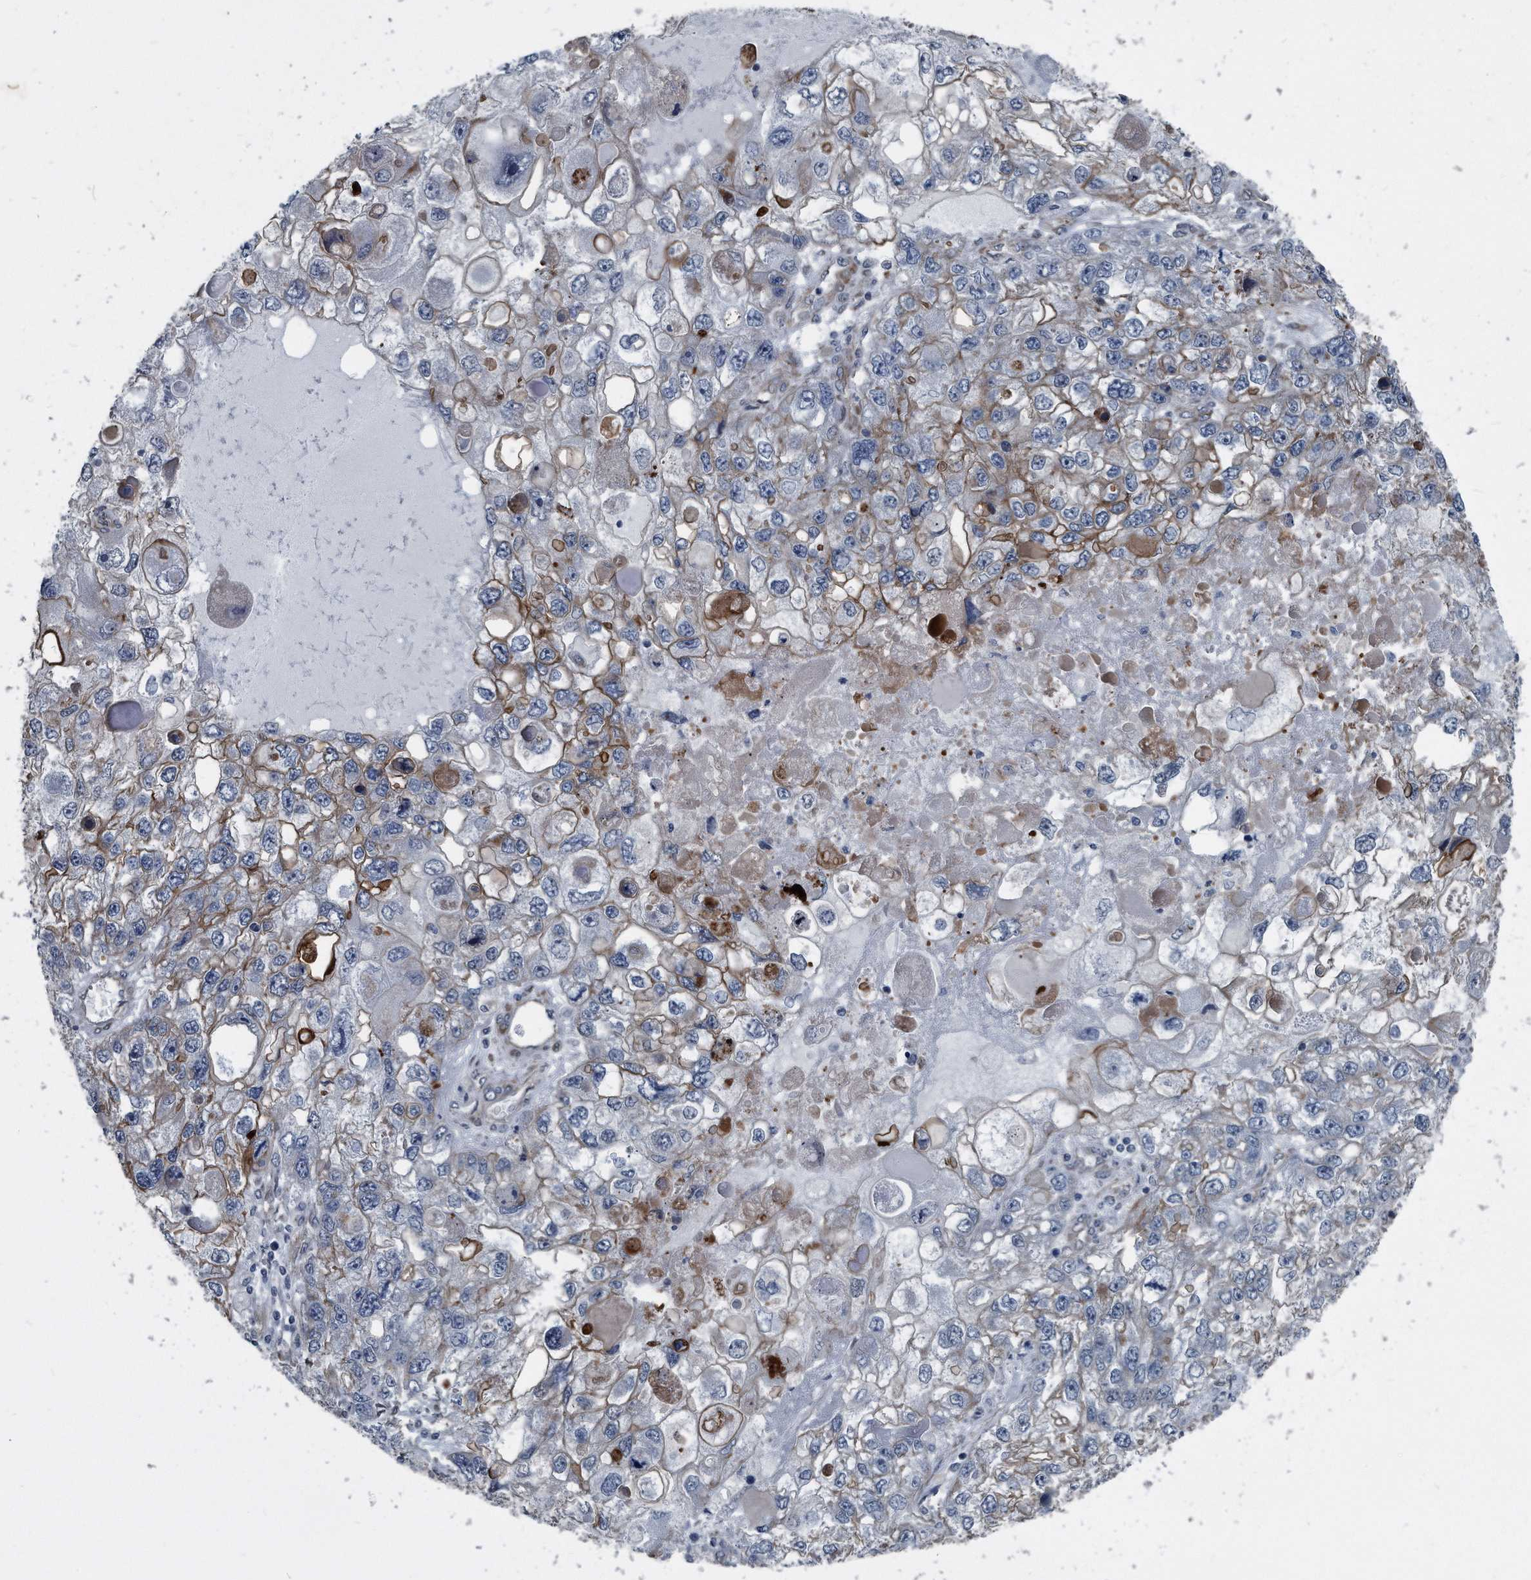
{"staining": {"intensity": "moderate", "quantity": "25%-75%", "location": "cytoplasmic/membranous"}, "tissue": "endometrial cancer", "cell_type": "Tumor cells", "image_type": "cancer", "snomed": [{"axis": "morphology", "description": "Adenocarcinoma, NOS"}, {"axis": "topography", "description": "Endometrium"}], "caption": "IHC of adenocarcinoma (endometrial) demonstrates medium levels of moderate cytoplasmic/membranous expression in about 25%-75% of tumor cells.", "gene": "PLEC", "patient": {"sex": "female", "age": 49}}